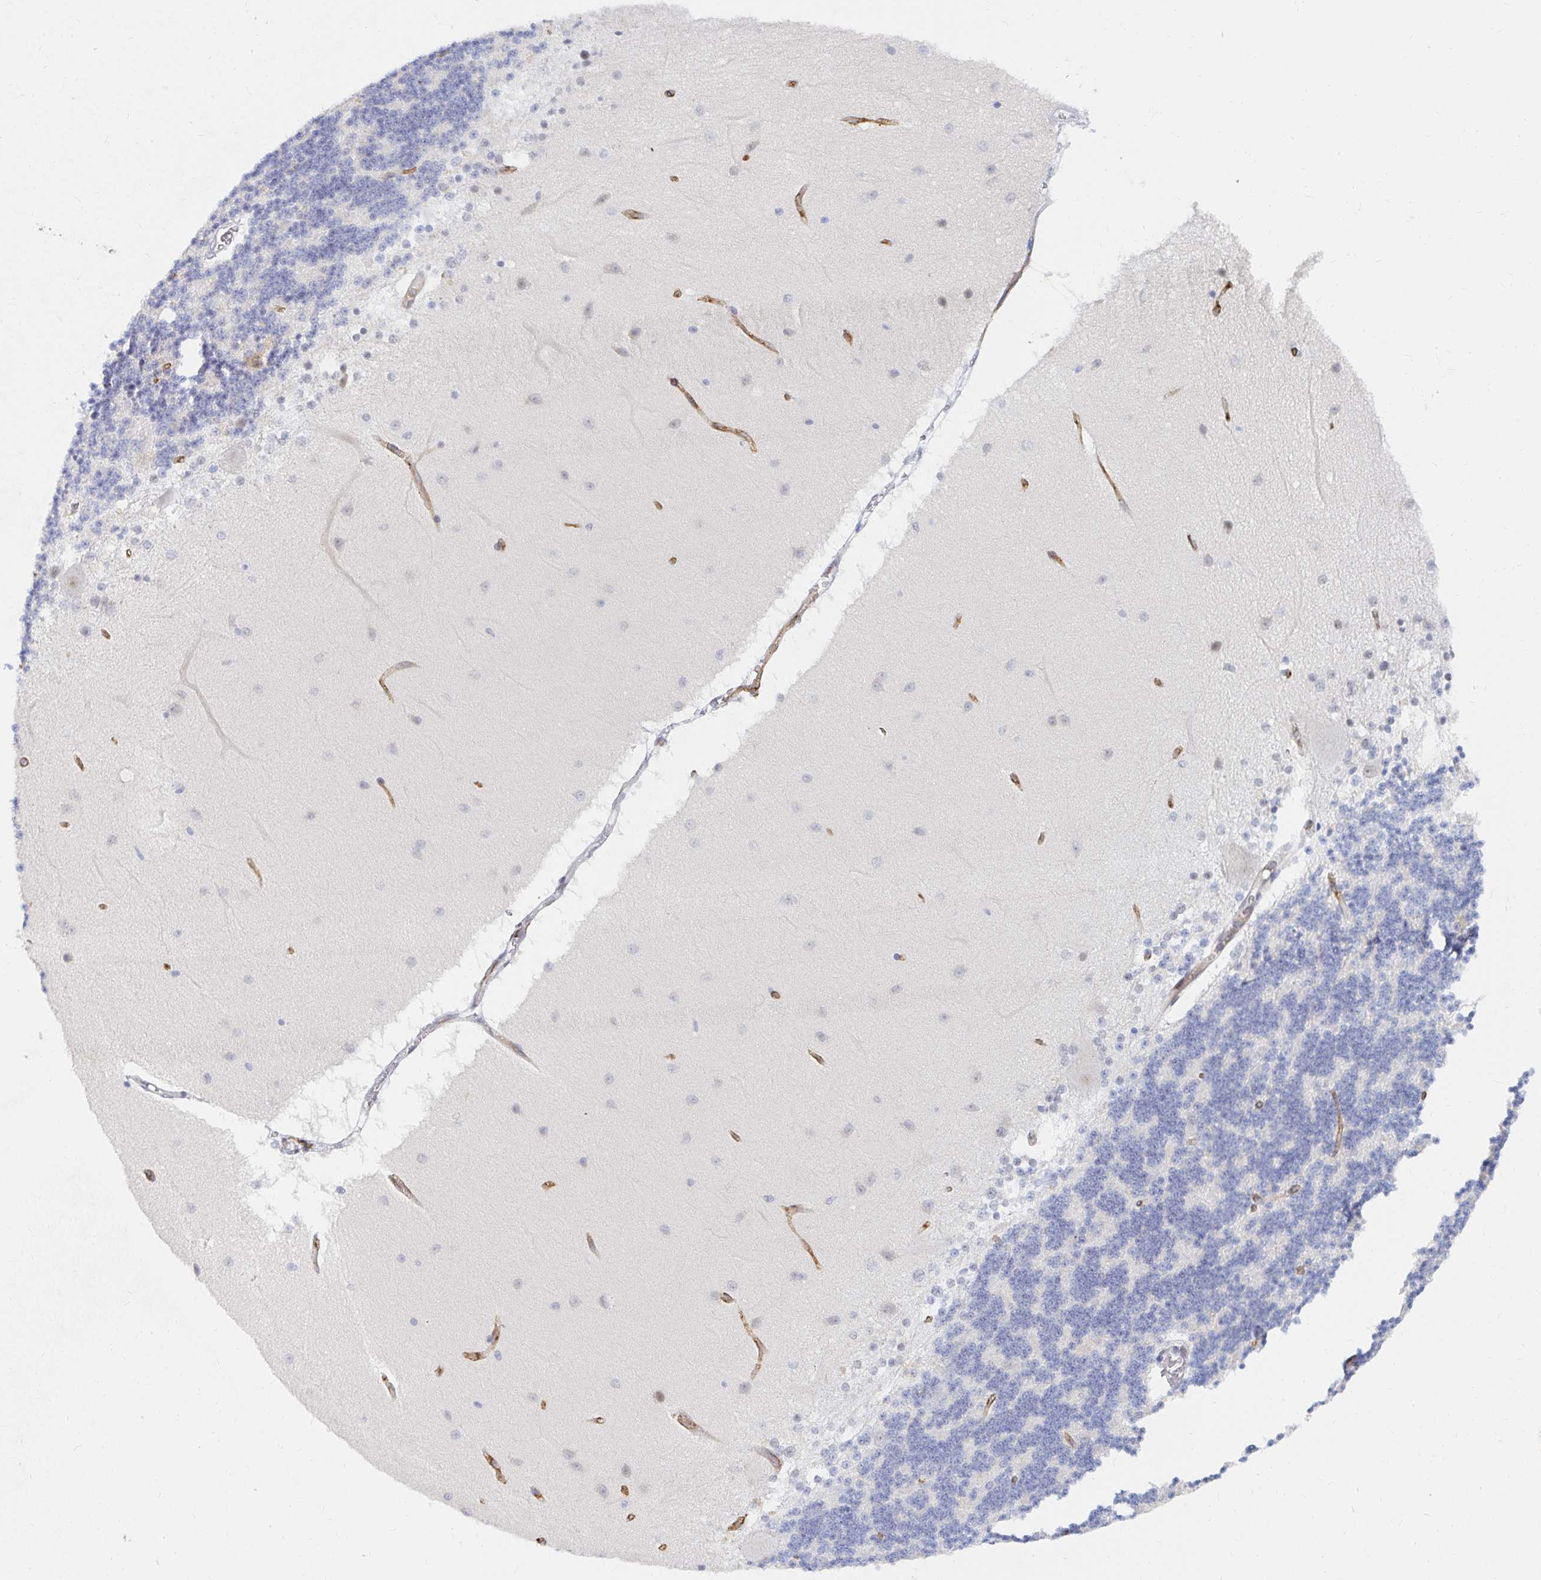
{"staining": {"intensity": "negative", "quantity": "none", "location": "none"}, "tissue": "cerebellum", "cell_type": "Cells in granular layer", "image_type": "normal", "snomed": [{"axis": "morphology", "description": "Normal tissue, NOS"}, {"axis": "topography", "description": "Cerebellum"}], "caption": "DAB immunohistochemical staining of benign human cerebellum reveals no significant expression in cells in granular layer.", "gene": "COL28A1", "patient": {"sex": "female", "age": 54}}